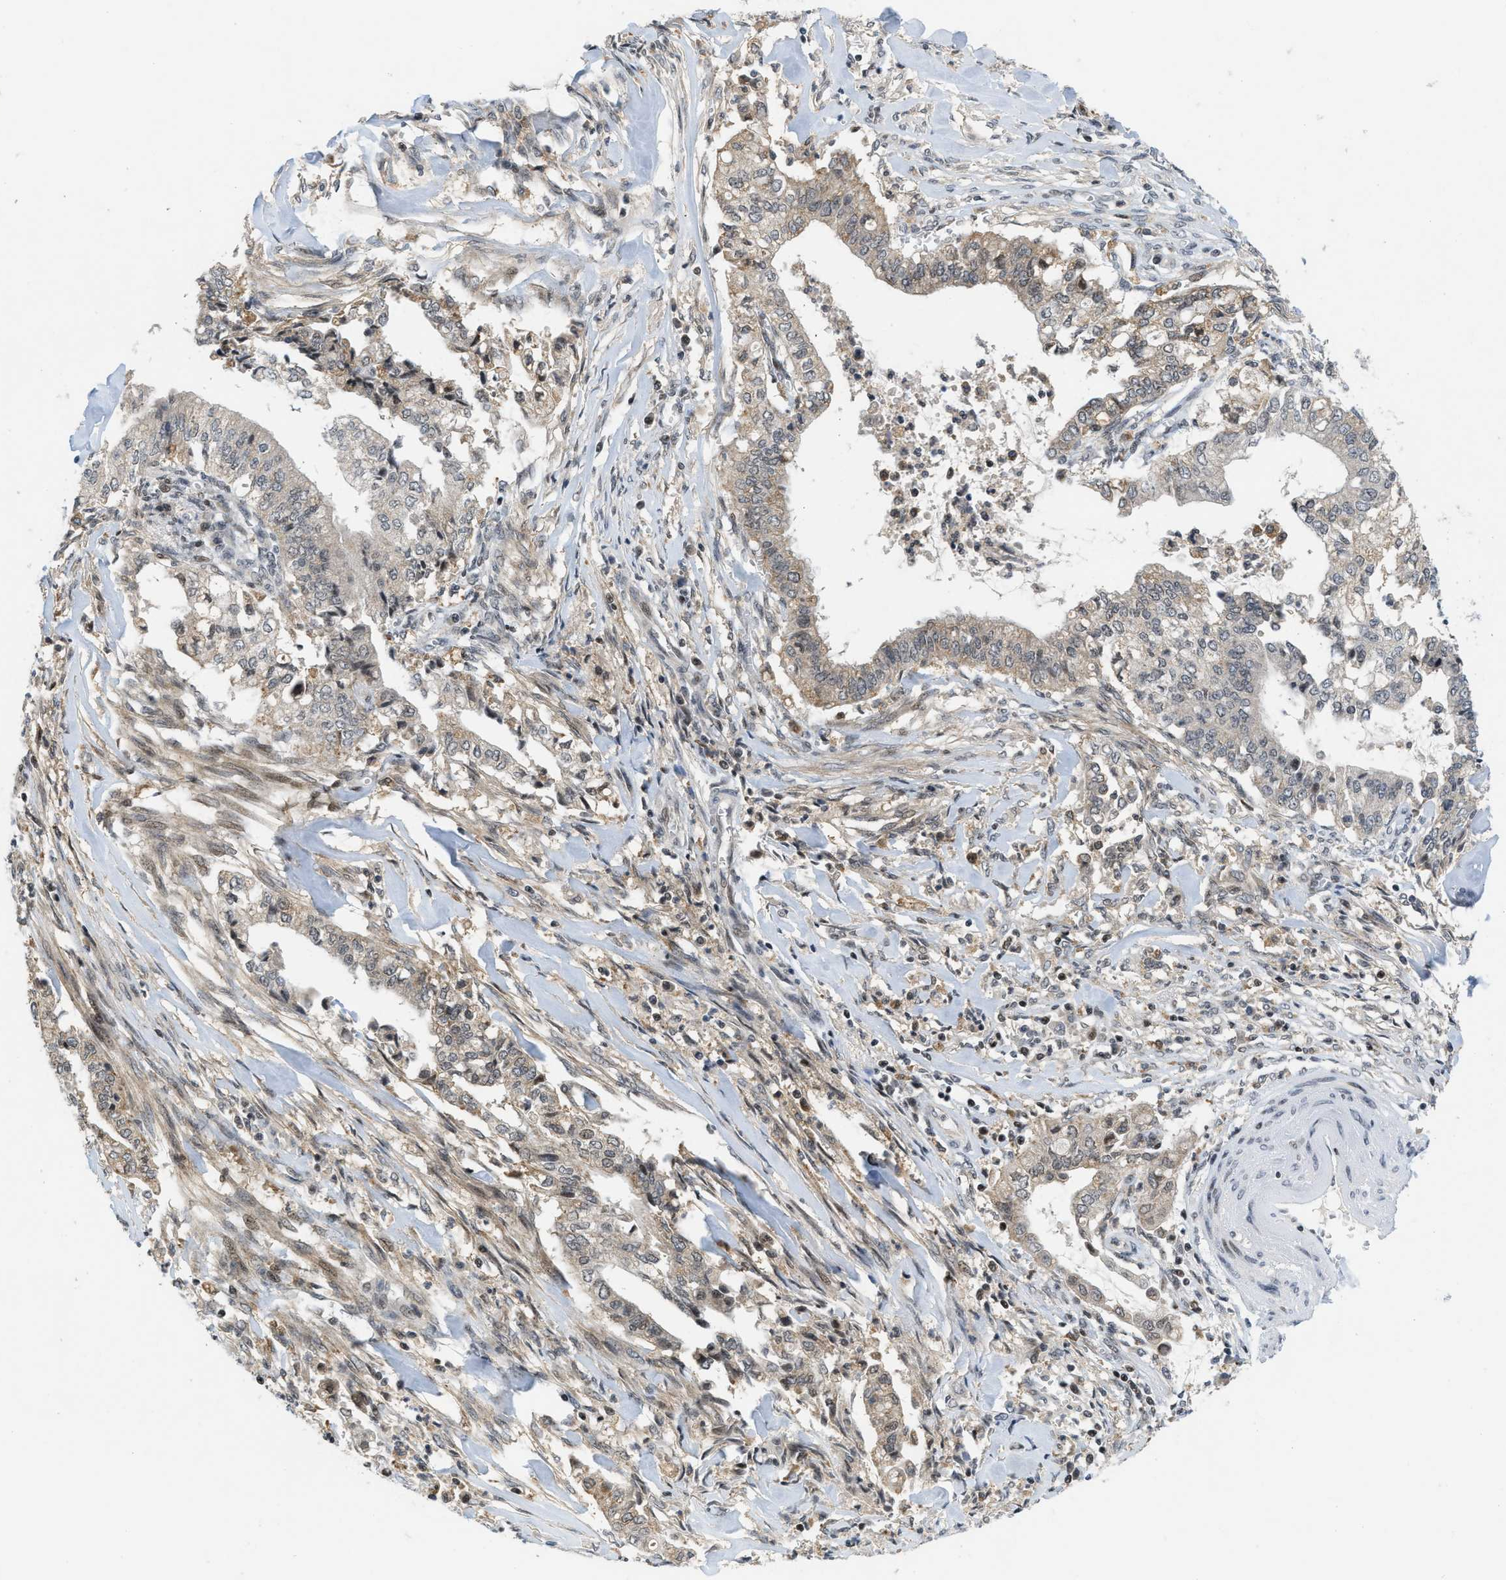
{"staining": {"intensity": "moderate", "quantity": "<25%", "location": "nuclear"}, "tissue": "cervical cancer", "cell_type": "Tumor cells", "image_type": "cancer", "snomed": [{"axis": "morphology", "description": "Adenocarcinoma, NOS"}, {"axis": "topography", "description": "Cervix"}], "caption": "The photomicrograph demonstrates immunohistochemical staining of cervical adenocarcinoma. There is moderate nuclear positivity is identified in approximately <25% of tumor cells. Nuclei are stained in blue.", "gene": "ING1", "patient": {"sex": "female", "age": 44}}